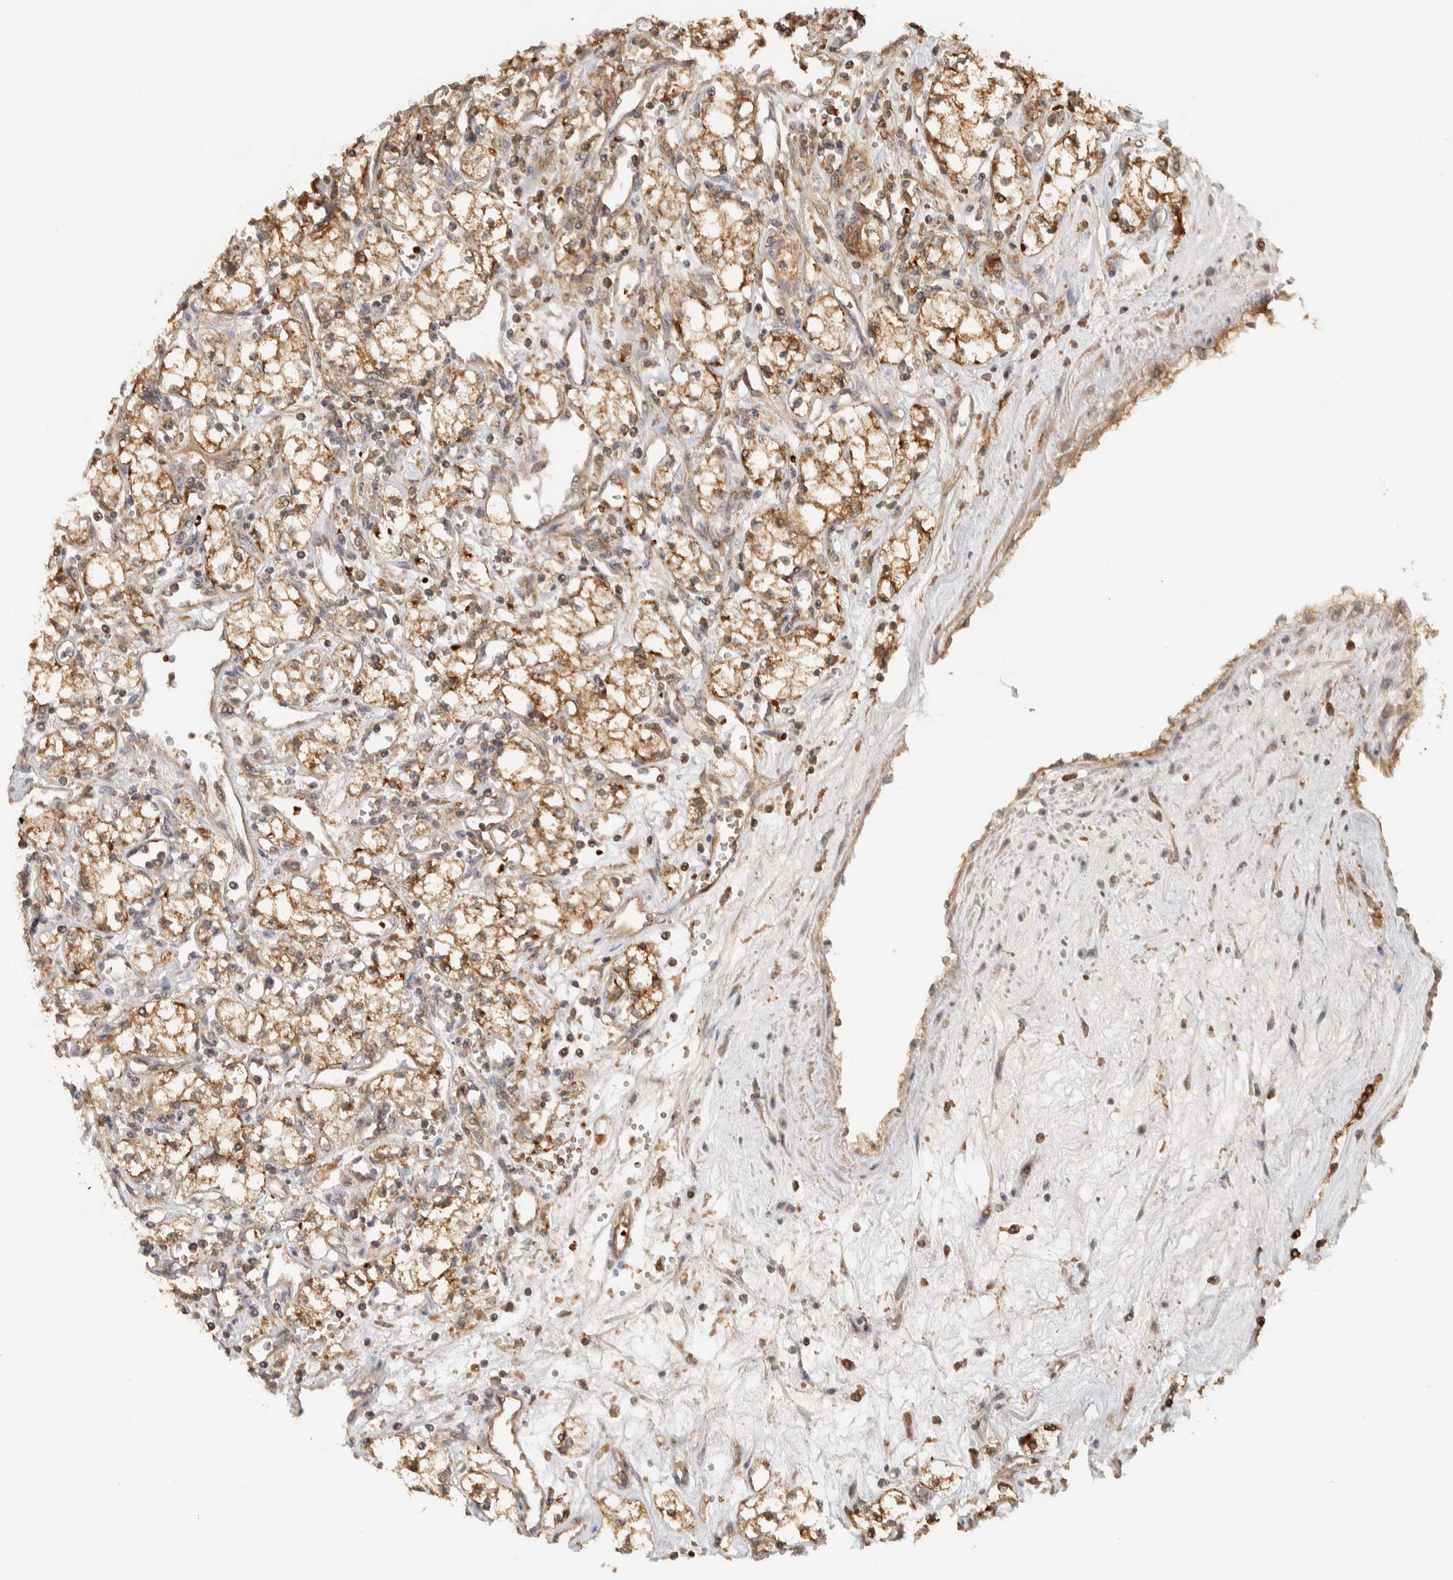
{"staining": {"intensity": "moderate", "quantity": ">75%", "location": "cytoplasmic/membranous"}, "tissue": "renal cancer", "cell_type": "Tumor cells", "image_type": "cancer", "snomed": [{"axis": "morphology", "description": "Adenocarcinoma, NOS"}, {"axis": "topography", "description": "Kidney"}], "caption": "Adenocarcinoma (renal) was stained to show a protein in brown. There is medium levels of moderate cytoplasmic/membranous staining in about >75% of tumor cells.", "gene": "TTI2", "patient": {"sex": "male", "age": 59}}